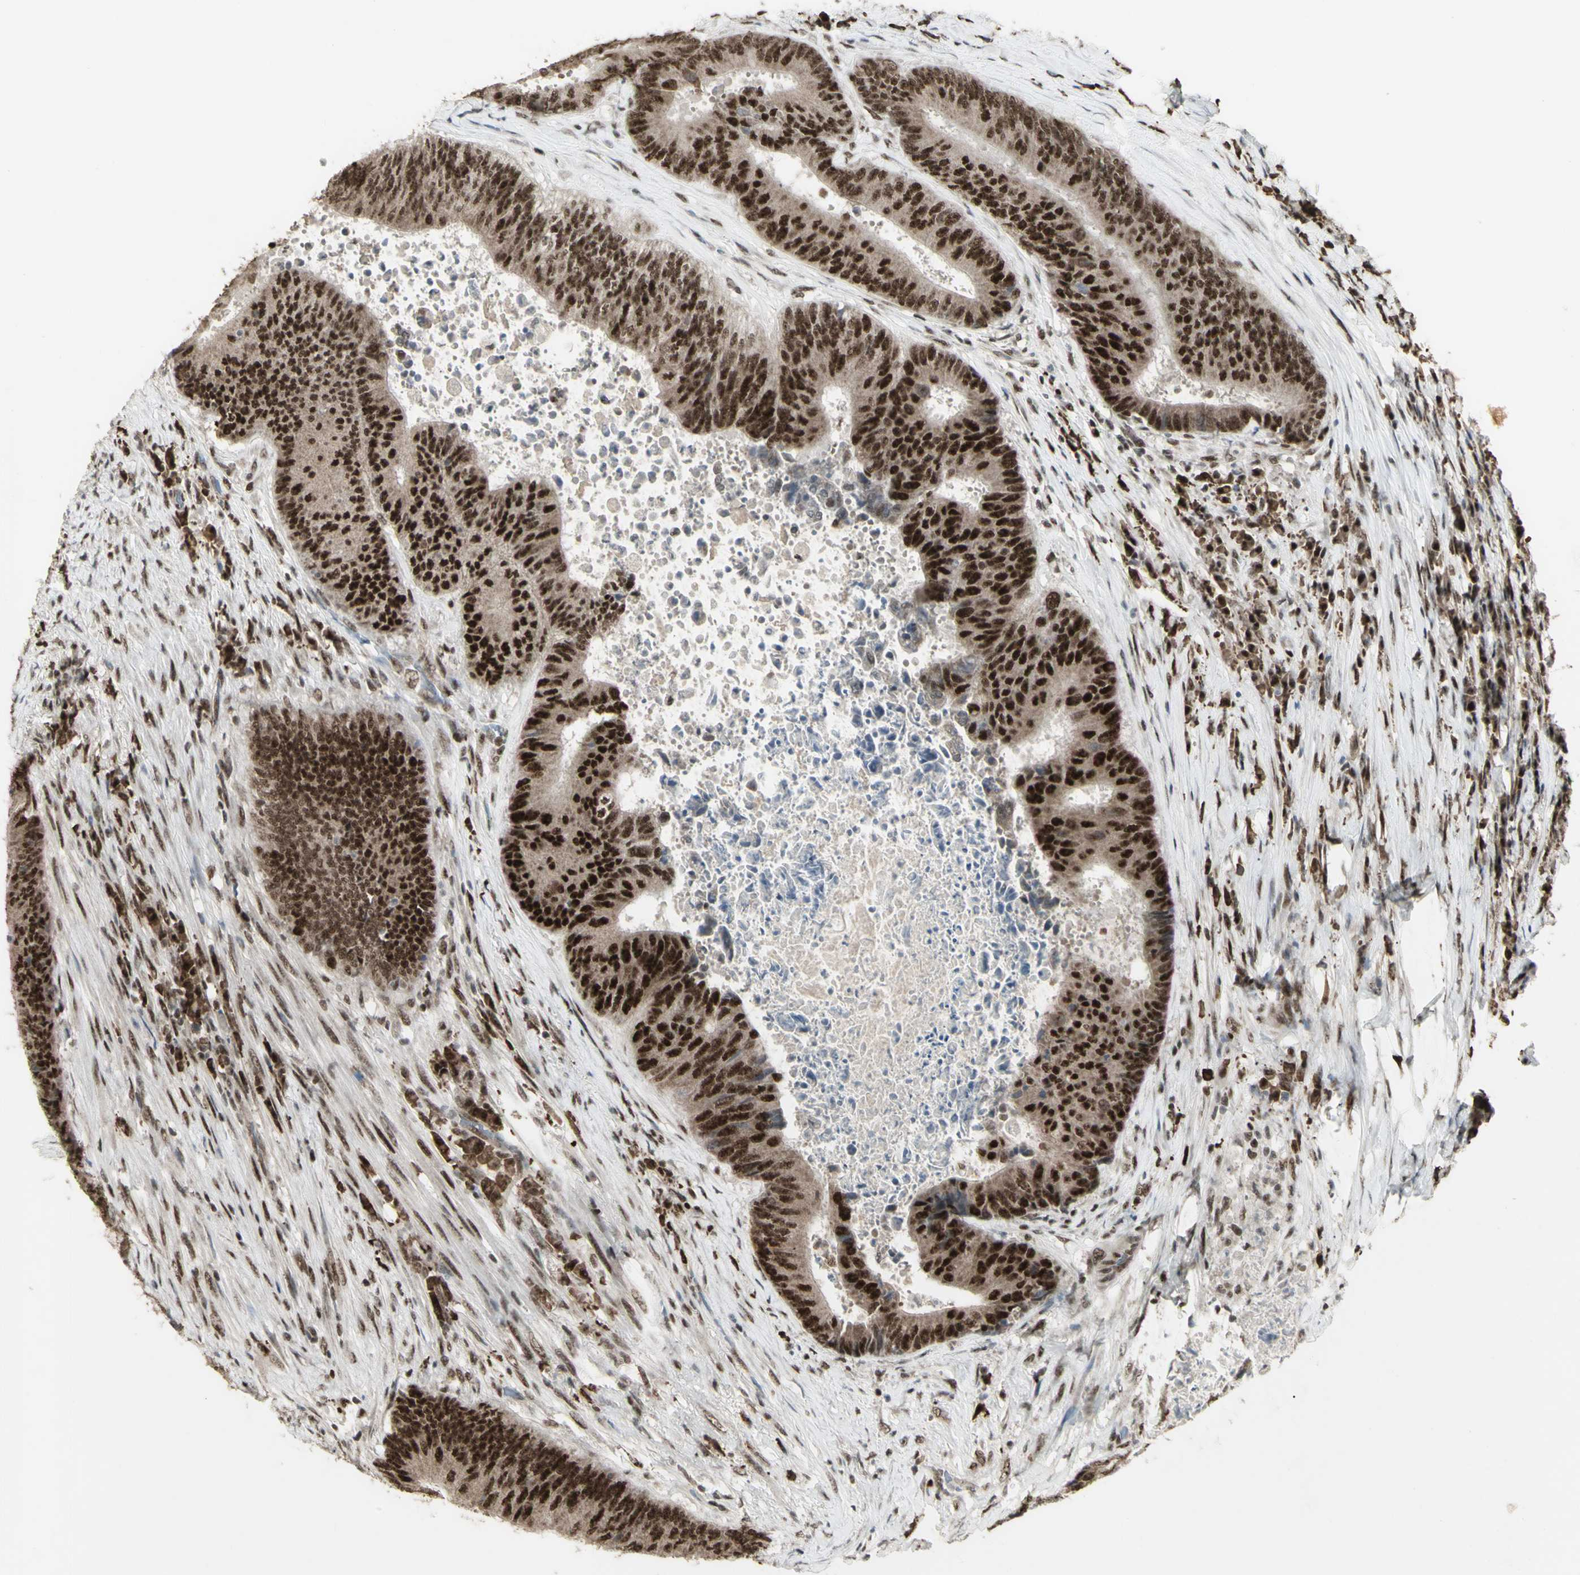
{"staining": {"intensity": "strong", "quantity": ">75%", "location": "nuclear"}, "tissue": "colorectal cancer", "cell_type": "Tumor cells", "image_type": "cancer", "snomed": [{"axis": "morphology", "description": "Adenocarcinoma, NOS"}, {"axis": "topography", "description": "Rectum"}], "caption": "Immunohistochemical staining of colorectal adenocarcinoma shows strong nuclear protein expression in approximately >75% of tumor cells. Ihc stains the protein in brown and the nuclei are stained blue.", "gene": "CCNT1", "patient": {"sex": "male", "age": 72}}